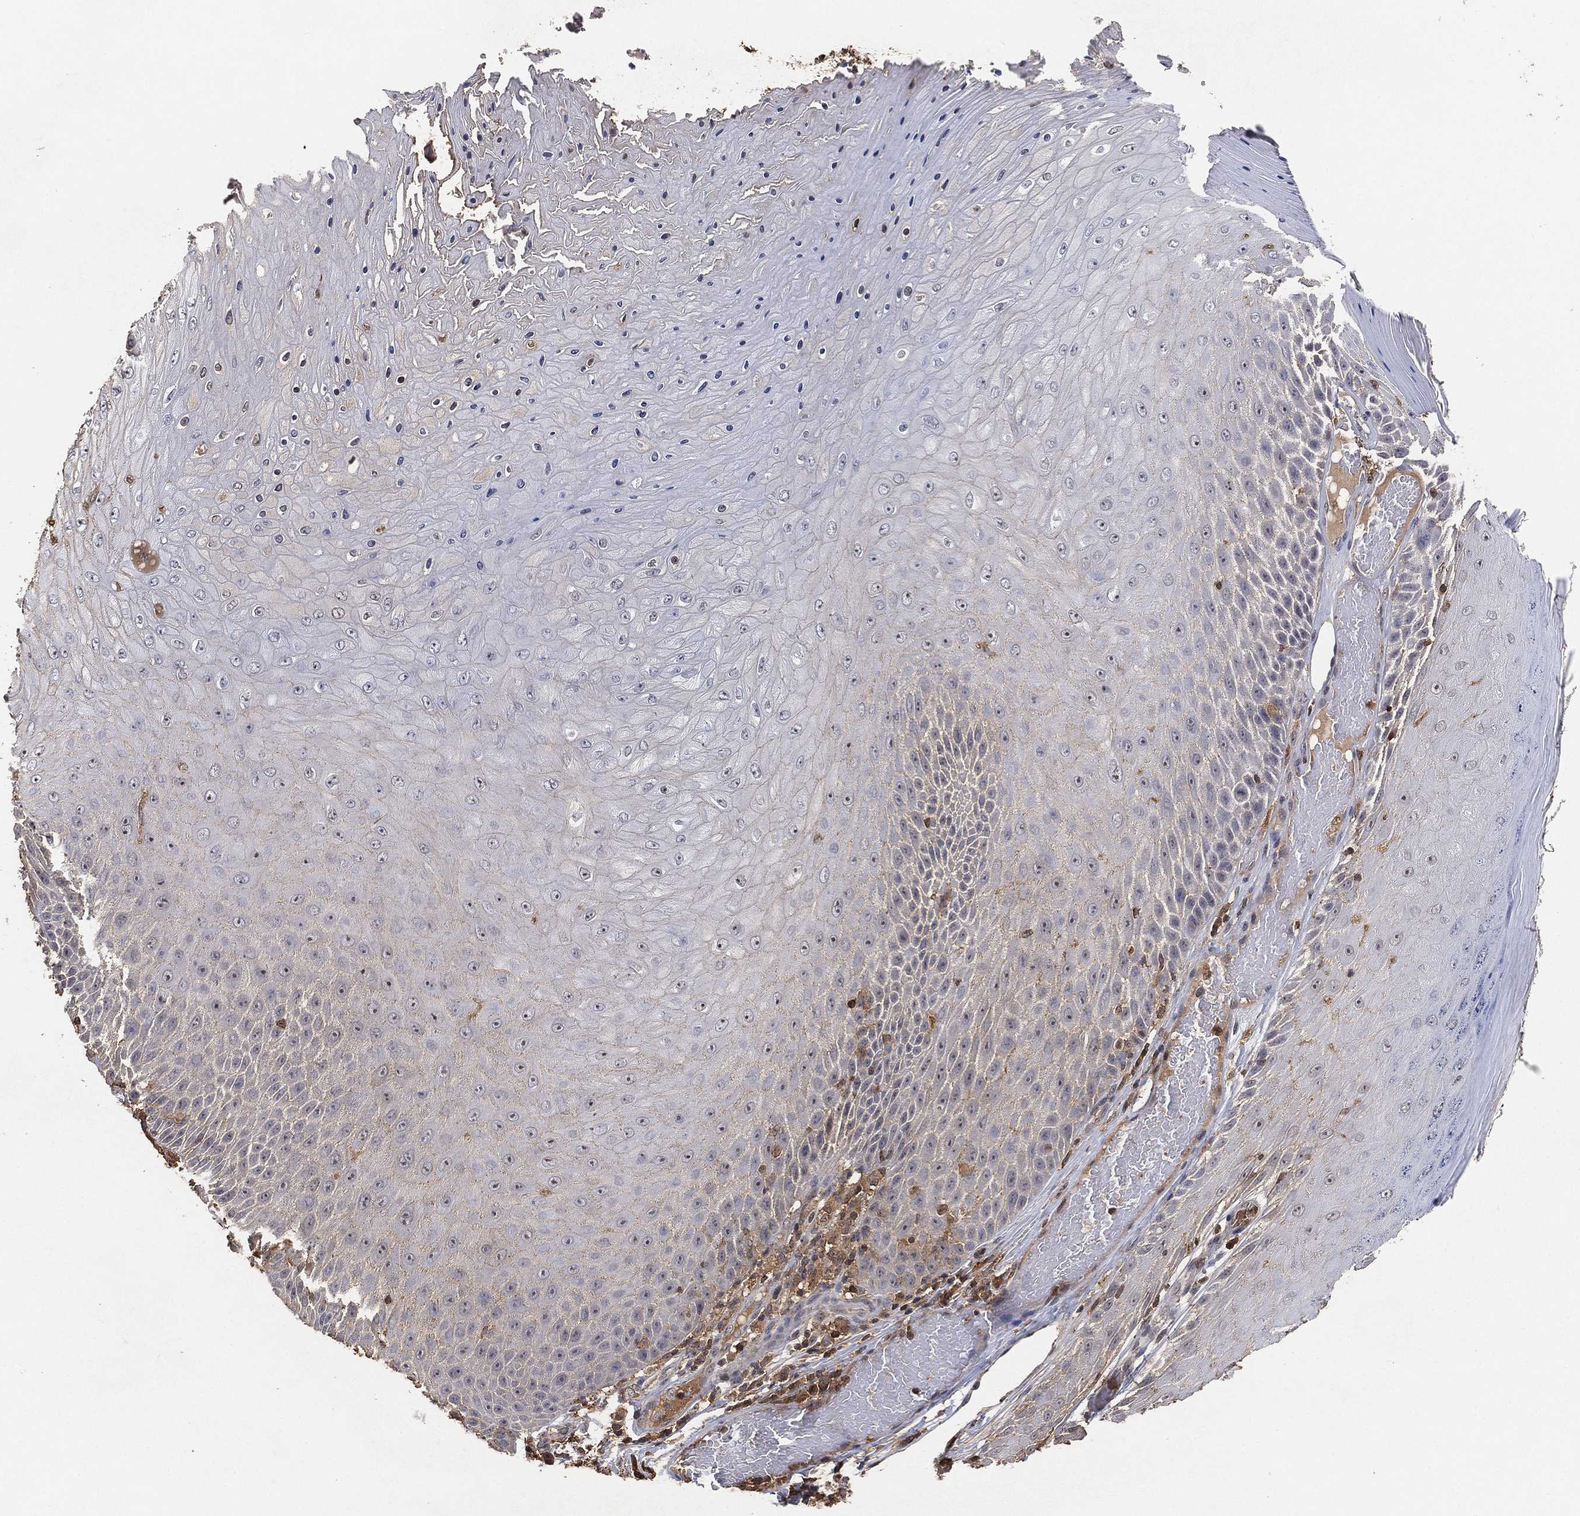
{"staining": {"intensity": "negative", "quantity": "none", "location": "none"}, "tissue": "skin cancer", "cell_type": "Tumor cells", "image_type": "cancer", "snomed": [{"axis": "morphology", "description": "Squamous cell carcinoma, NOS"}, {"axis": "topography", "description": "Skin"}], "caption": "Immunohistochemistry (IHC) micrograph of neoplastic tissue: skin cancer (squamous cell carcinoma) stained with DAB (3,3'-diaminobenzidine) demonstrates no significant protein expression in tumor cells.", "gene": "CRYL1", "patient": {"sex": "male", "age": 62}}